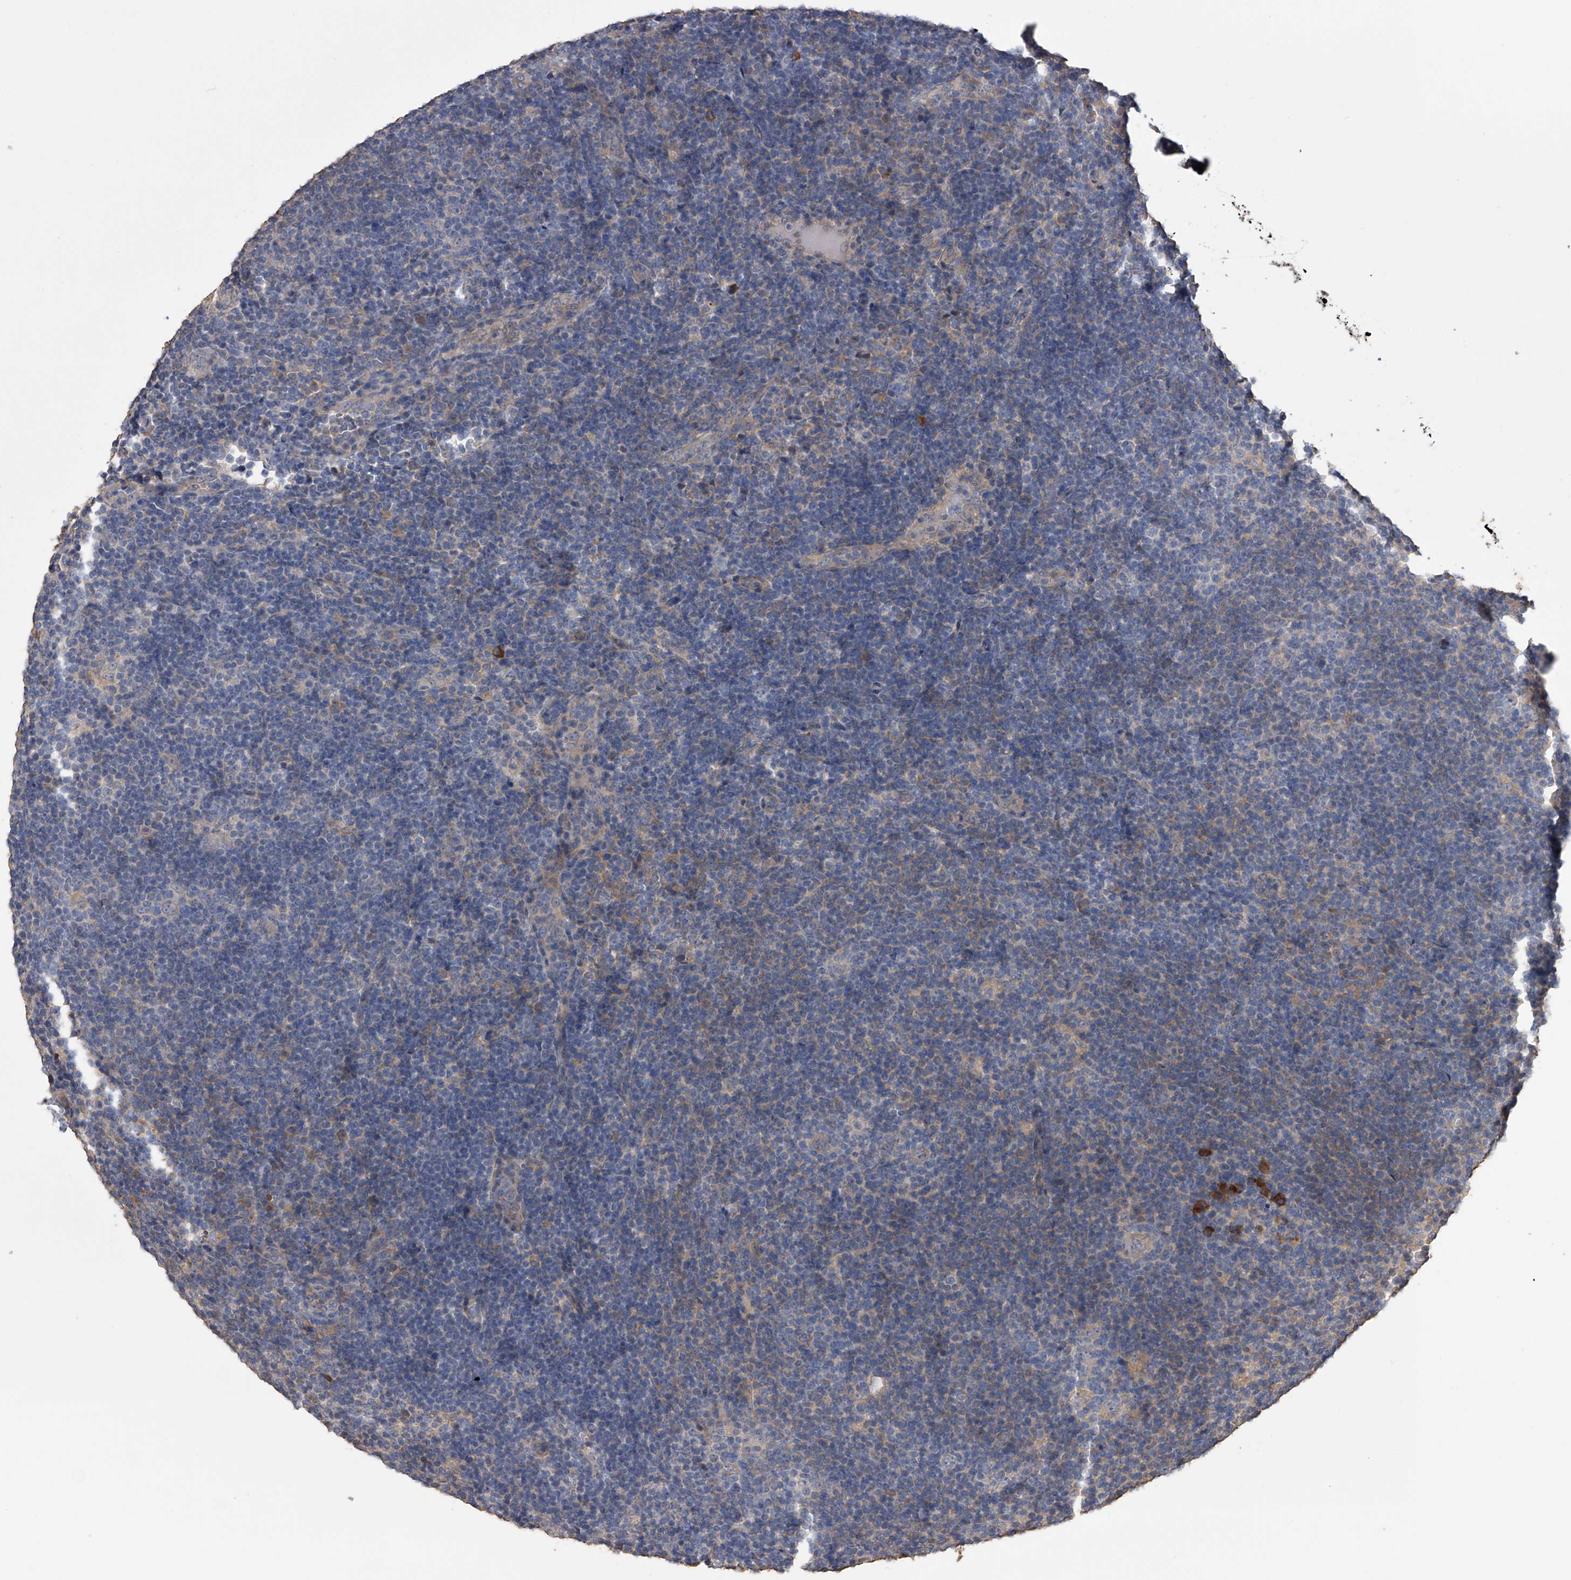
{"staining": {"intensity": "weak", "quantity": "<25%", "location": "cytoplasmic/membranous"}, "tissue": "lymphoma", "cell_type": "Tumor cells", "image_type": "cancer", "snomed": [{"axis": "morphology", "description": "Hodgkin's disease, NOS"}, {"axis": "topography", "description": "Lymph node"}], "caption": "Immunohistochemical staining of human lymphoma demonstrates no significant staining in tumor cells.", "gene": "ZNF343", "patient": {"sex": "female", "age": 57}}